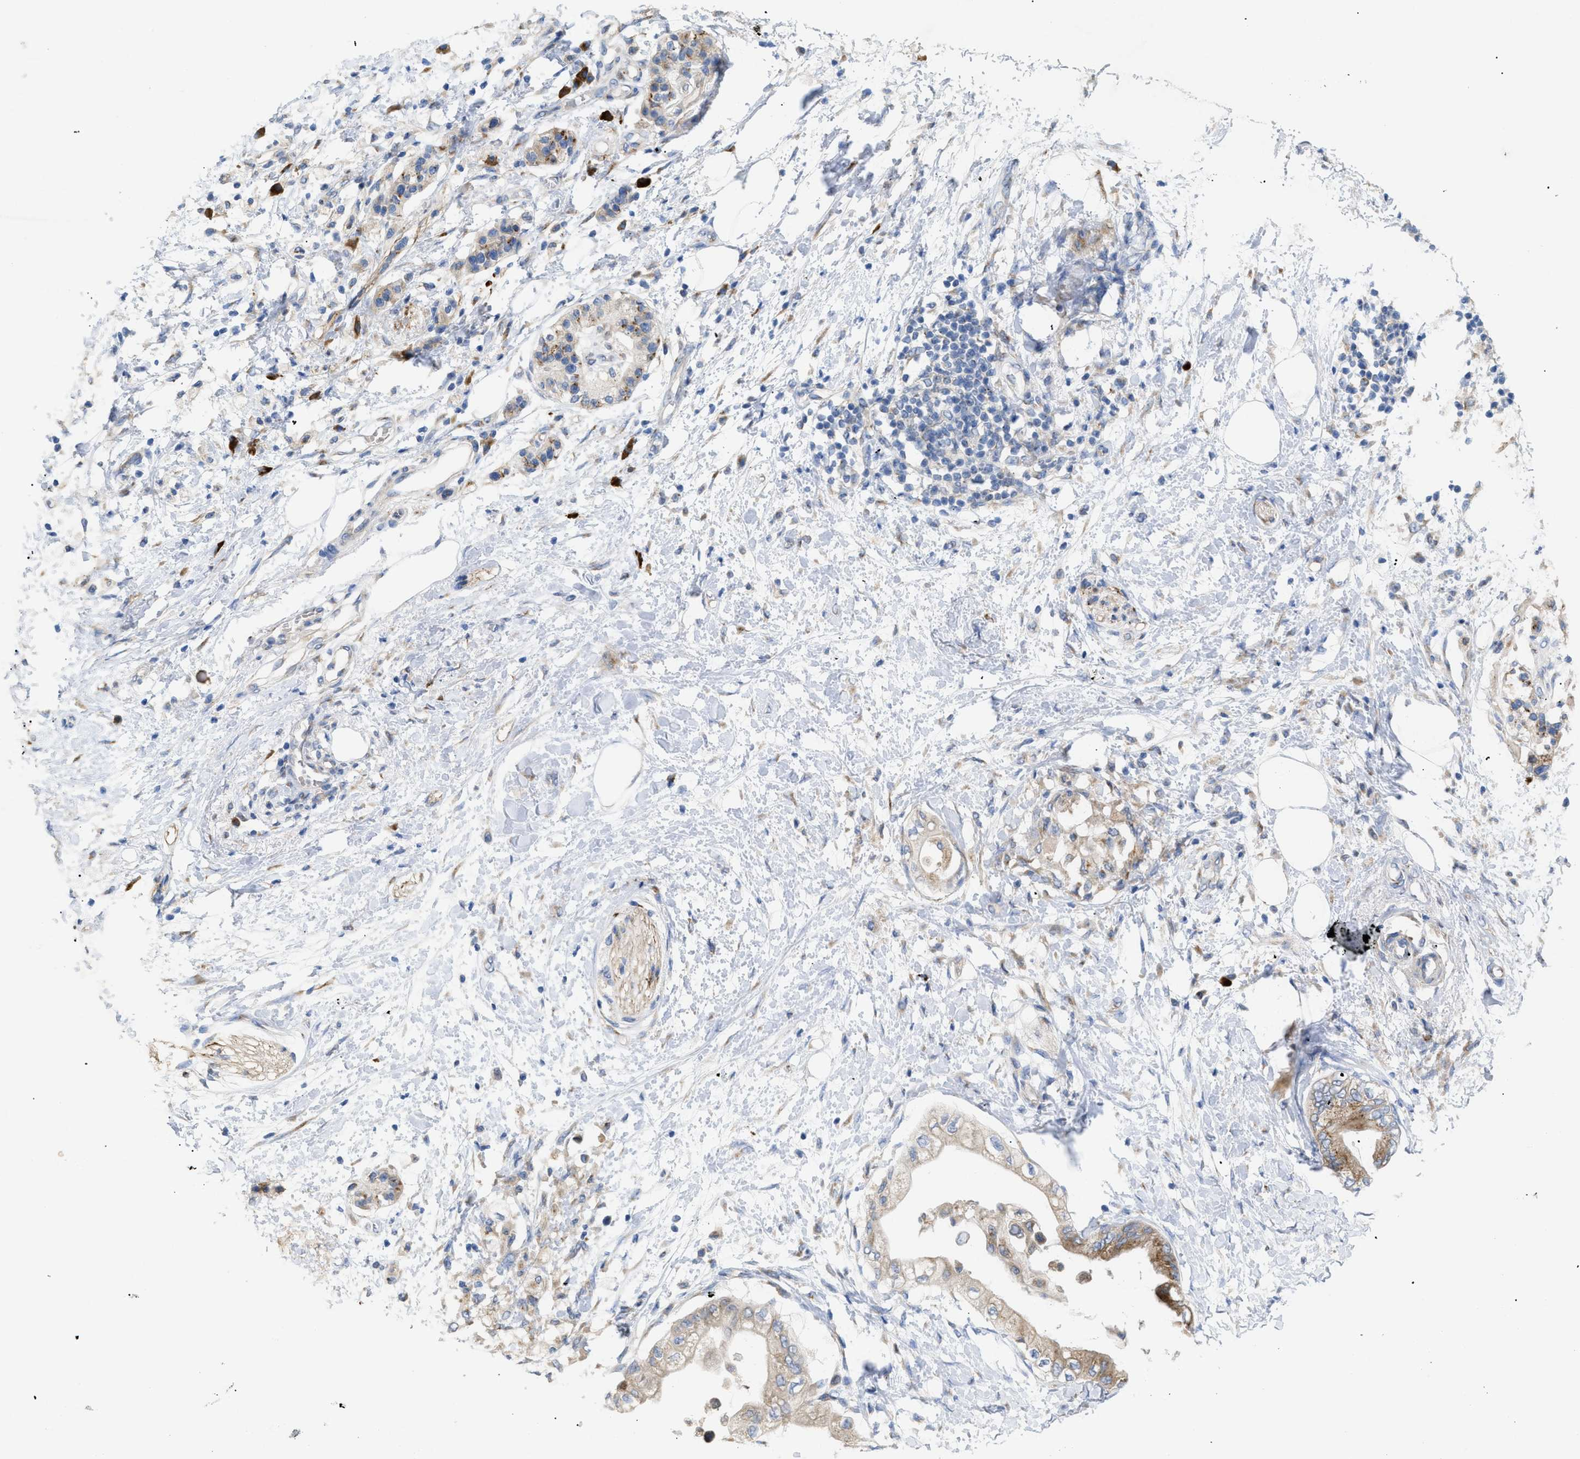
{"staining": {"intensity": "moderate", "quantity": "25%-75%", "location": "cytoplasmic/membranous"}, "tissue": "pancreatic cancer", "cell_type": "Tumor cells", "image_type": "cancer", "snomed": [{"axis": "morphology", "description": "Normal tissue, NOS"}, {"axis": "morphology", "description": "Adenocarcinoma, NOS"}, {"axis": "topography", "description": "Pancreas"}, {"axis": "topography", "description": "Duodenum"}], "caption": "Pancreatic cancer stained with DAB immunohistochemistry reveals medium levels of moderate cytoplasmic/membranous staining in about 25%-75% of tumor cells.", "gene": "SLC50A1", "patient": {"sex": "female", "age": 60}}